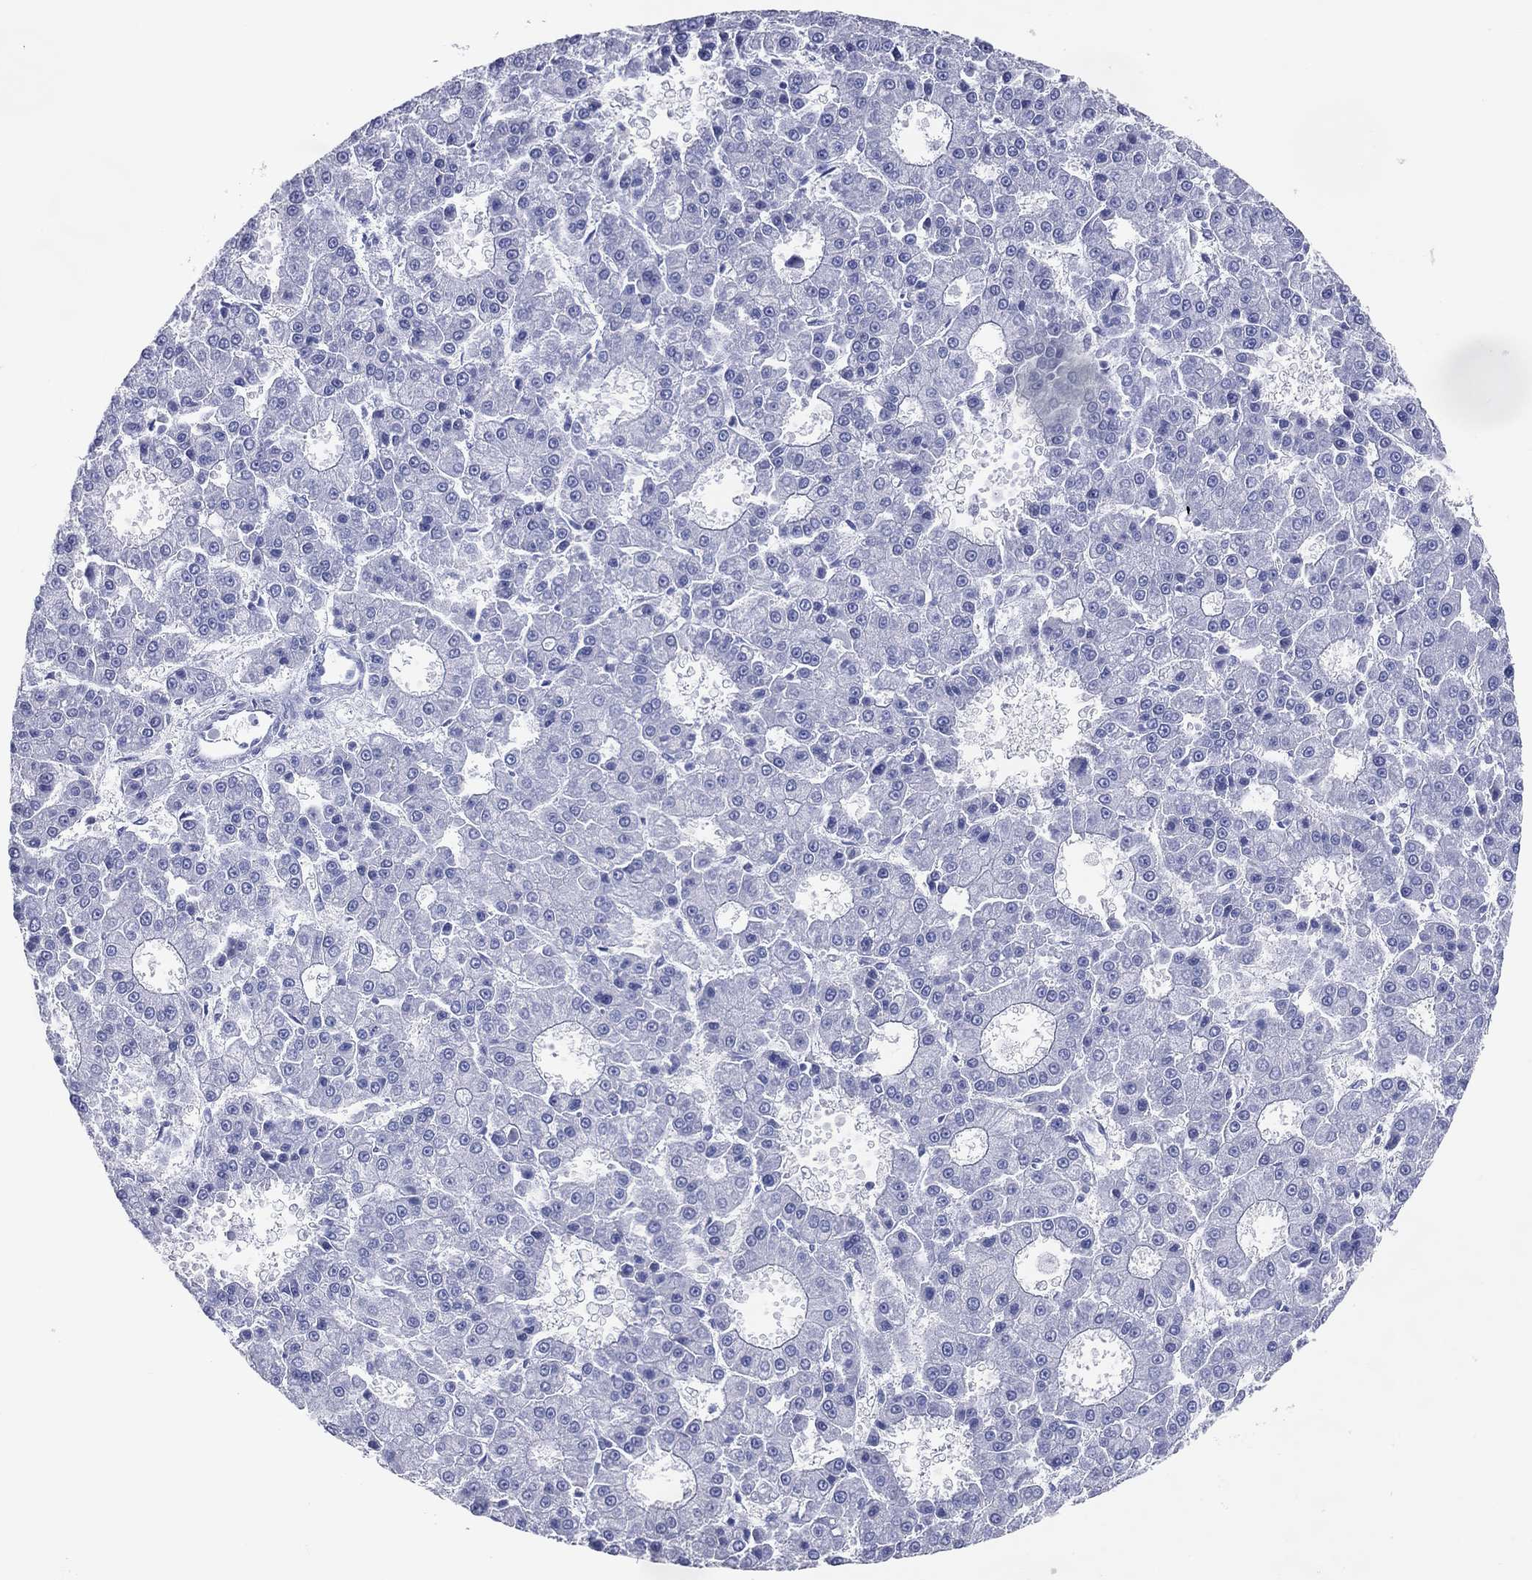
{"staining": {"intensity": "negative", "quantity": "none", "location": "none"}, "tissue": "liver cancer", "cell_type": "Tumor cells", "image_type": "cancer", "snomed": [{"axis": "morphology", "description": "Carcinoma, Hepatocellular, NOS"}, {"axis": "topography", "description": "Liver"}], "caption": "High magnification brightfield microscopy of hepatocellular carcinoma (liver) stained with DAB (brown) and counterstained with hematoxylin (blue): tumor cells show no significant expression.", "gene": "CFAP58", "patient": {"sex": "male", "age": 70}}